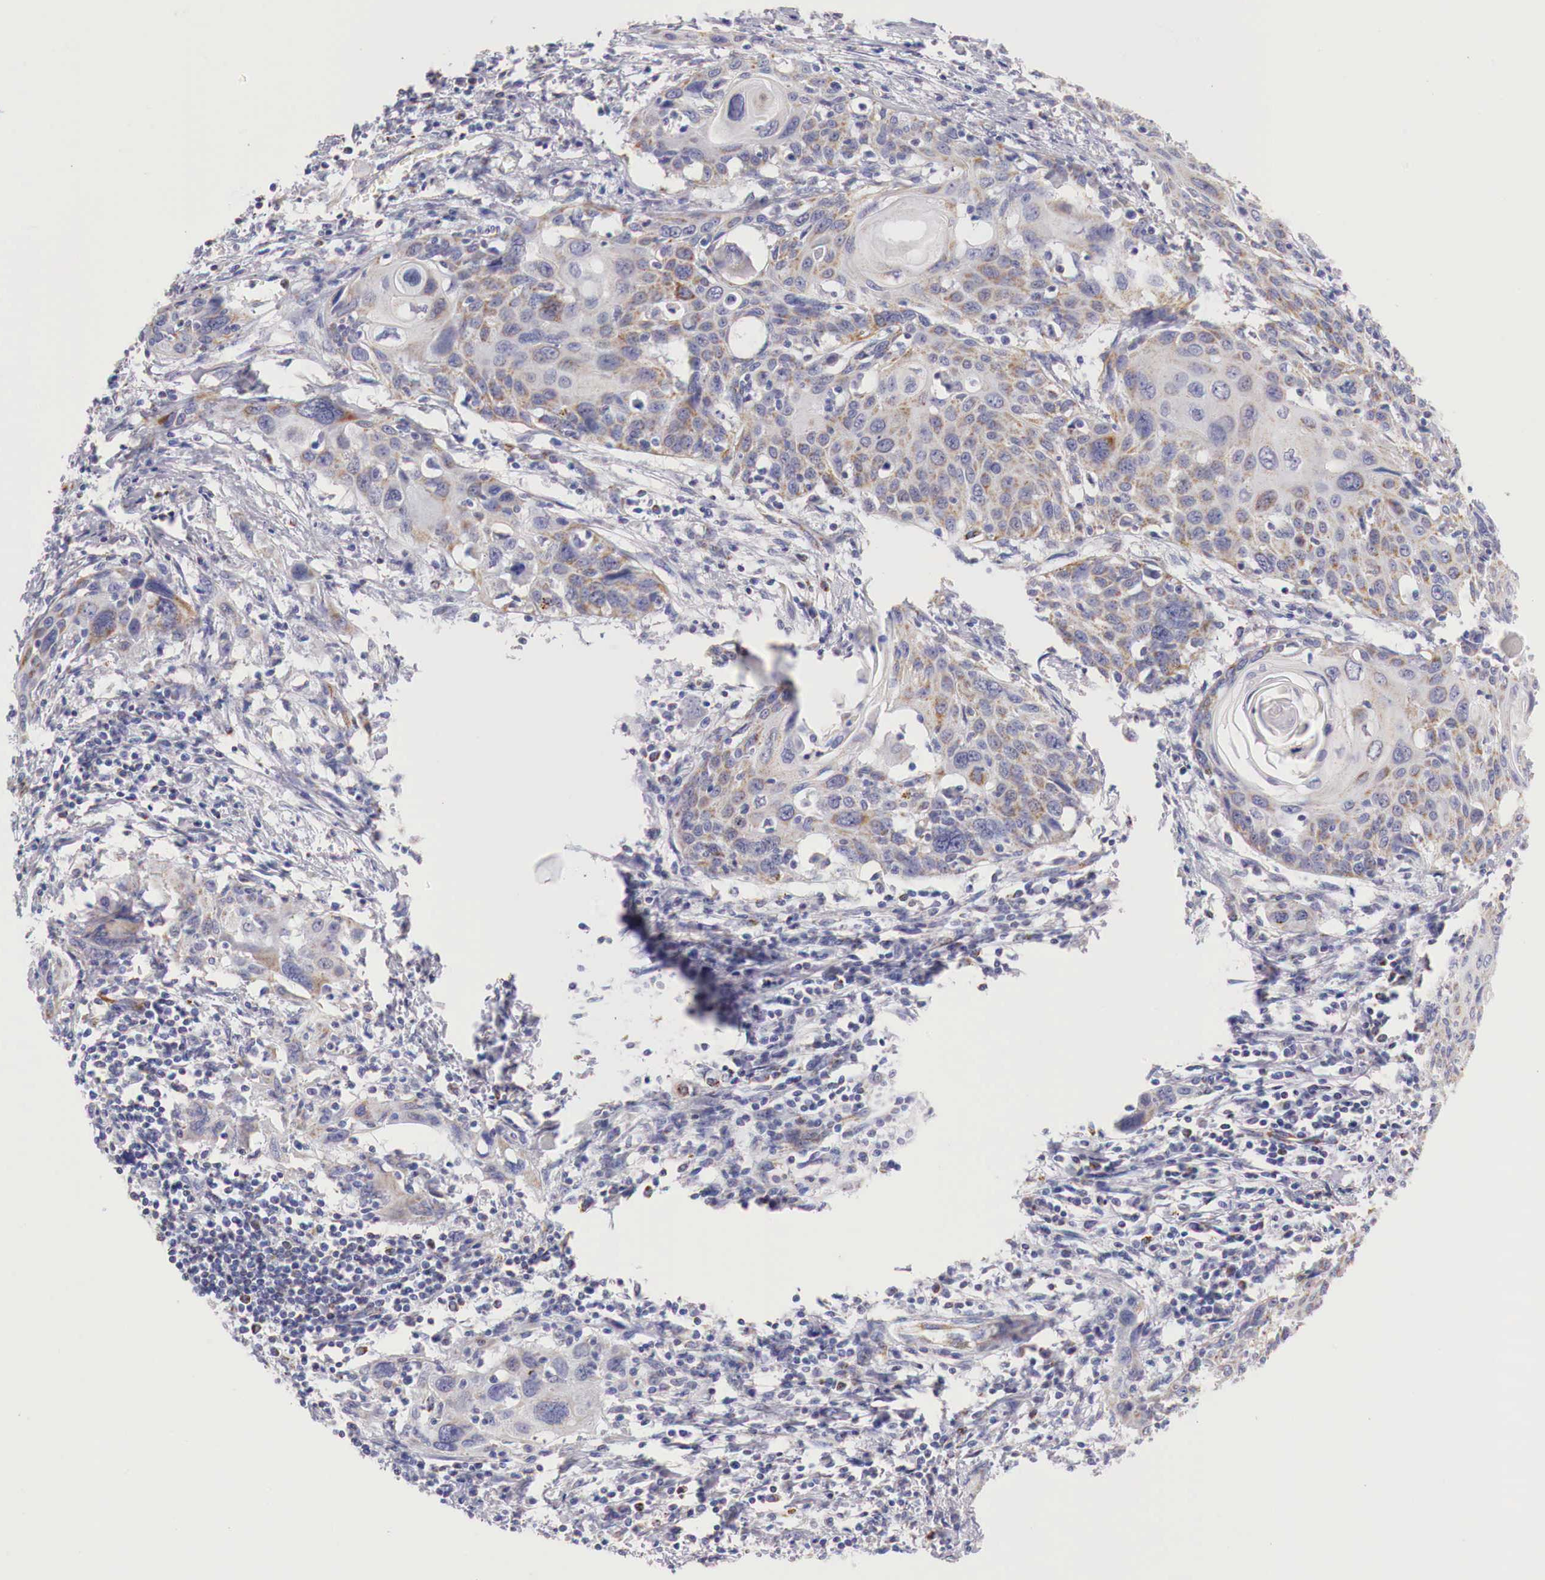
{"staining": {"intensity": "weak", "quantity": ">75%", "location": "cytoplasmic/membranous"}, "tissue": "cervical cancer", "cell_type": "Tumor cells", "image_type": "cancer", "snomed": [{"axis": "morphology", "description": "Squamous cell carcinoma, NOS"}, {"axis": "topography", "description": "Cervix"}], "caption": "The micrograph exhibits staining of cervical squamous cell carcinoma, revealing weak cytoplasmic/membranous protein expression (brown color) within tumor cells. (brown staining indicates protein expression, while blue staining denotes nuclei).", "gene": "IDH3G", "patient": {"sex": "female", "age": 54}}